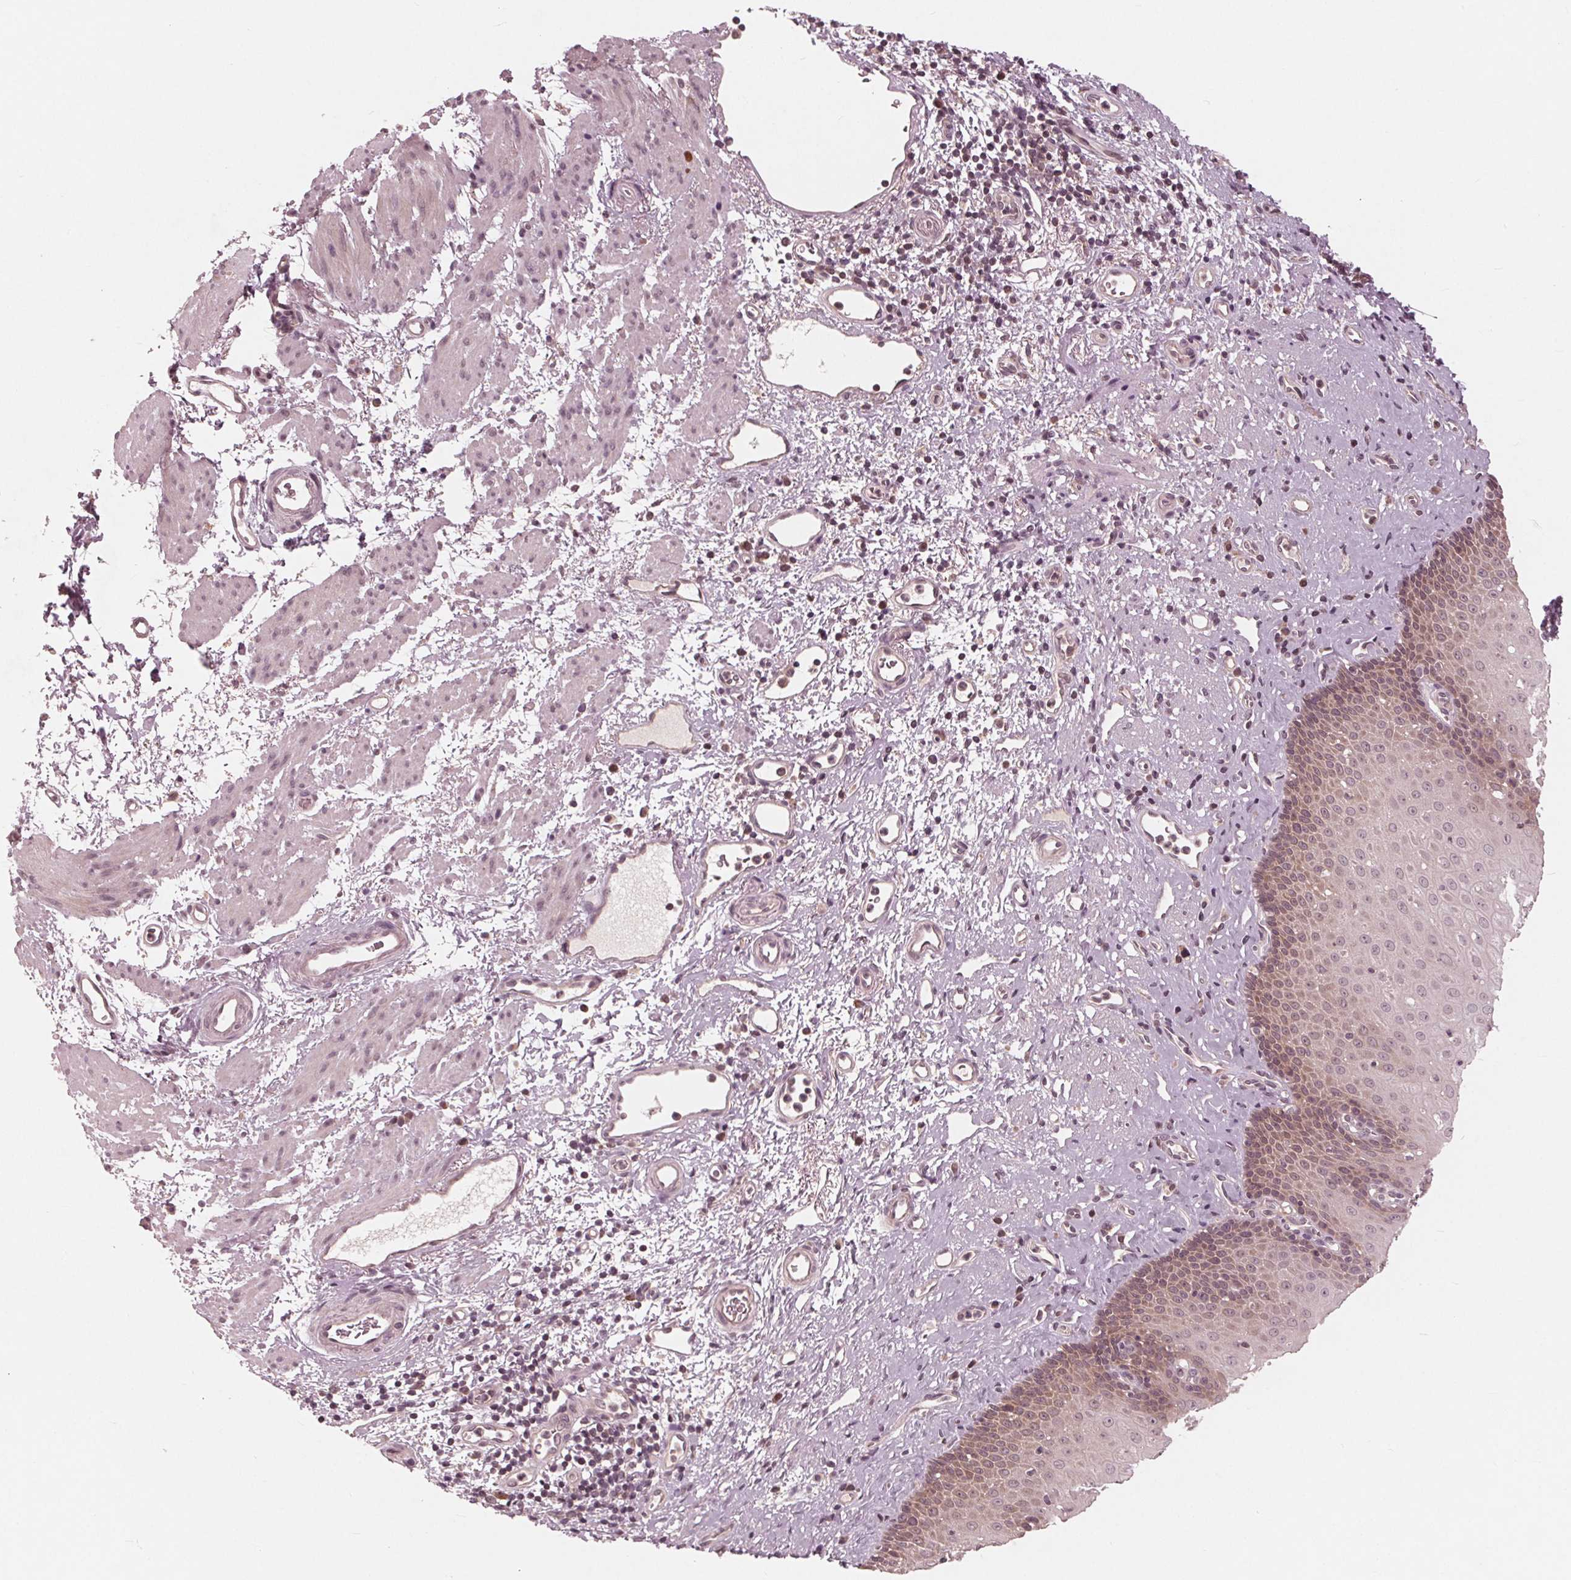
{"staining": {"intensity": "weak", "quantity": "25%-75%", "location": "cytoplasmic/membranous"}, "tissue": "esophagus", "cell_type": "Squamous epithelial cells", "image_type": "normal", "snomed": [{"axis": "morphology", "description": "Normal tissue, NOS"}, {"axis": "topography", "description": "Esophagus"}], "caption": "Immunohistochemical staining of benign esophagus displays 25%-75% levels of weak cytoplasmic/membranous protein staining in approximately 25%-75% of squamous epithelial cells.", "gene": "UBALD1", "patient": {"sex": "female", "age": 68}}